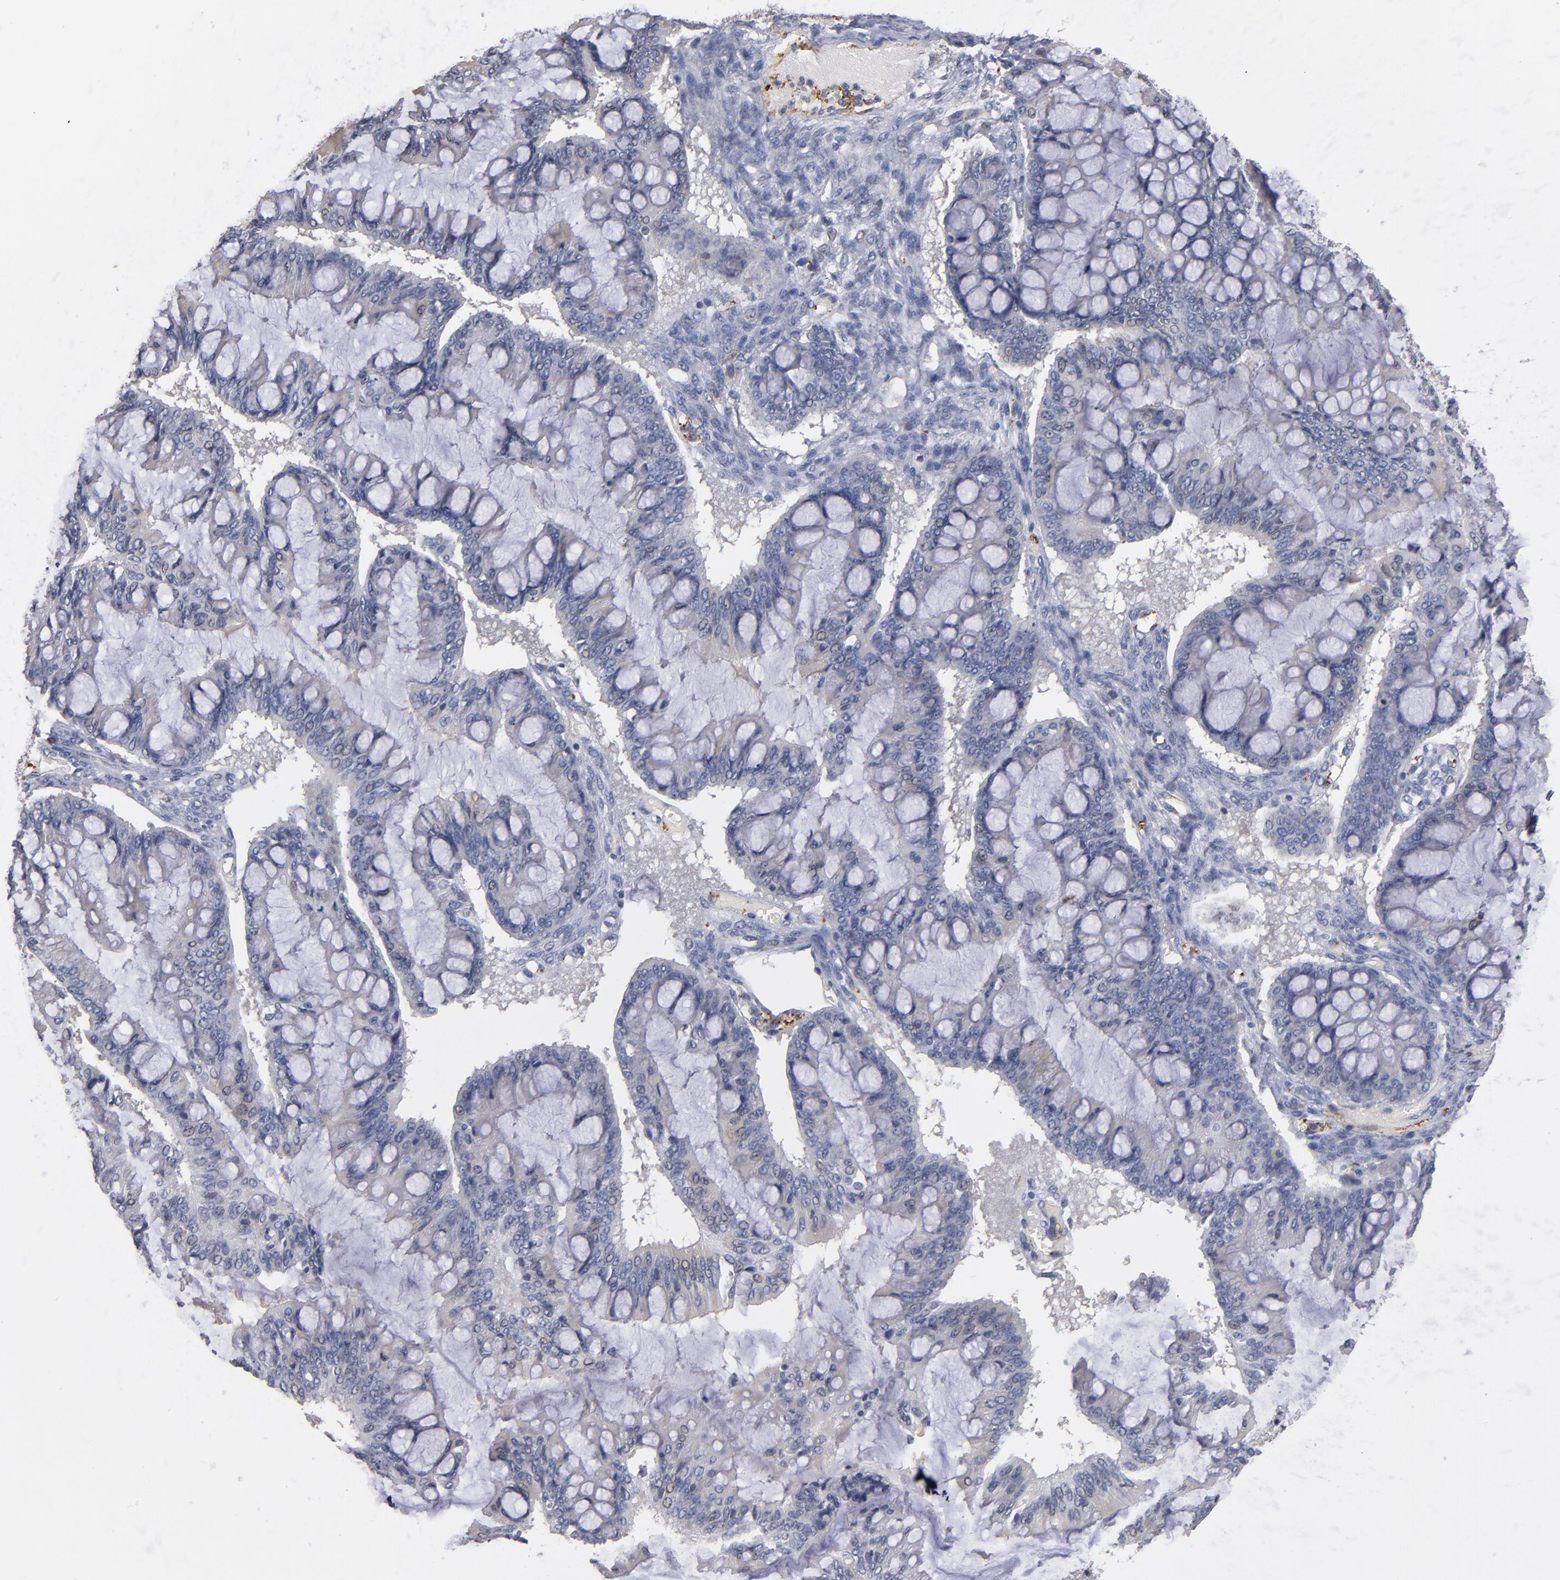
{"staining": {"intensity": "negative", "quantity": "none", "location": "none"}, "tissue": "ovarian cancer", "cell_type": "Tumor cells", "image_type": "cancer", "snomed": [{"axis": "morphology", "description": "Cystadenocarcinoma, mucinous, NOS"}, {"axis": "topography", "description": "Ovary"}], "caption": "This is a photomicrograph of immunohistochemistry (IHC) staining of mucinous cystadenocarcinoma (ovarian), which shows no expression in tumor cells.", "gene": "SELP", "patient": {"sex": "female", "age": 73}}